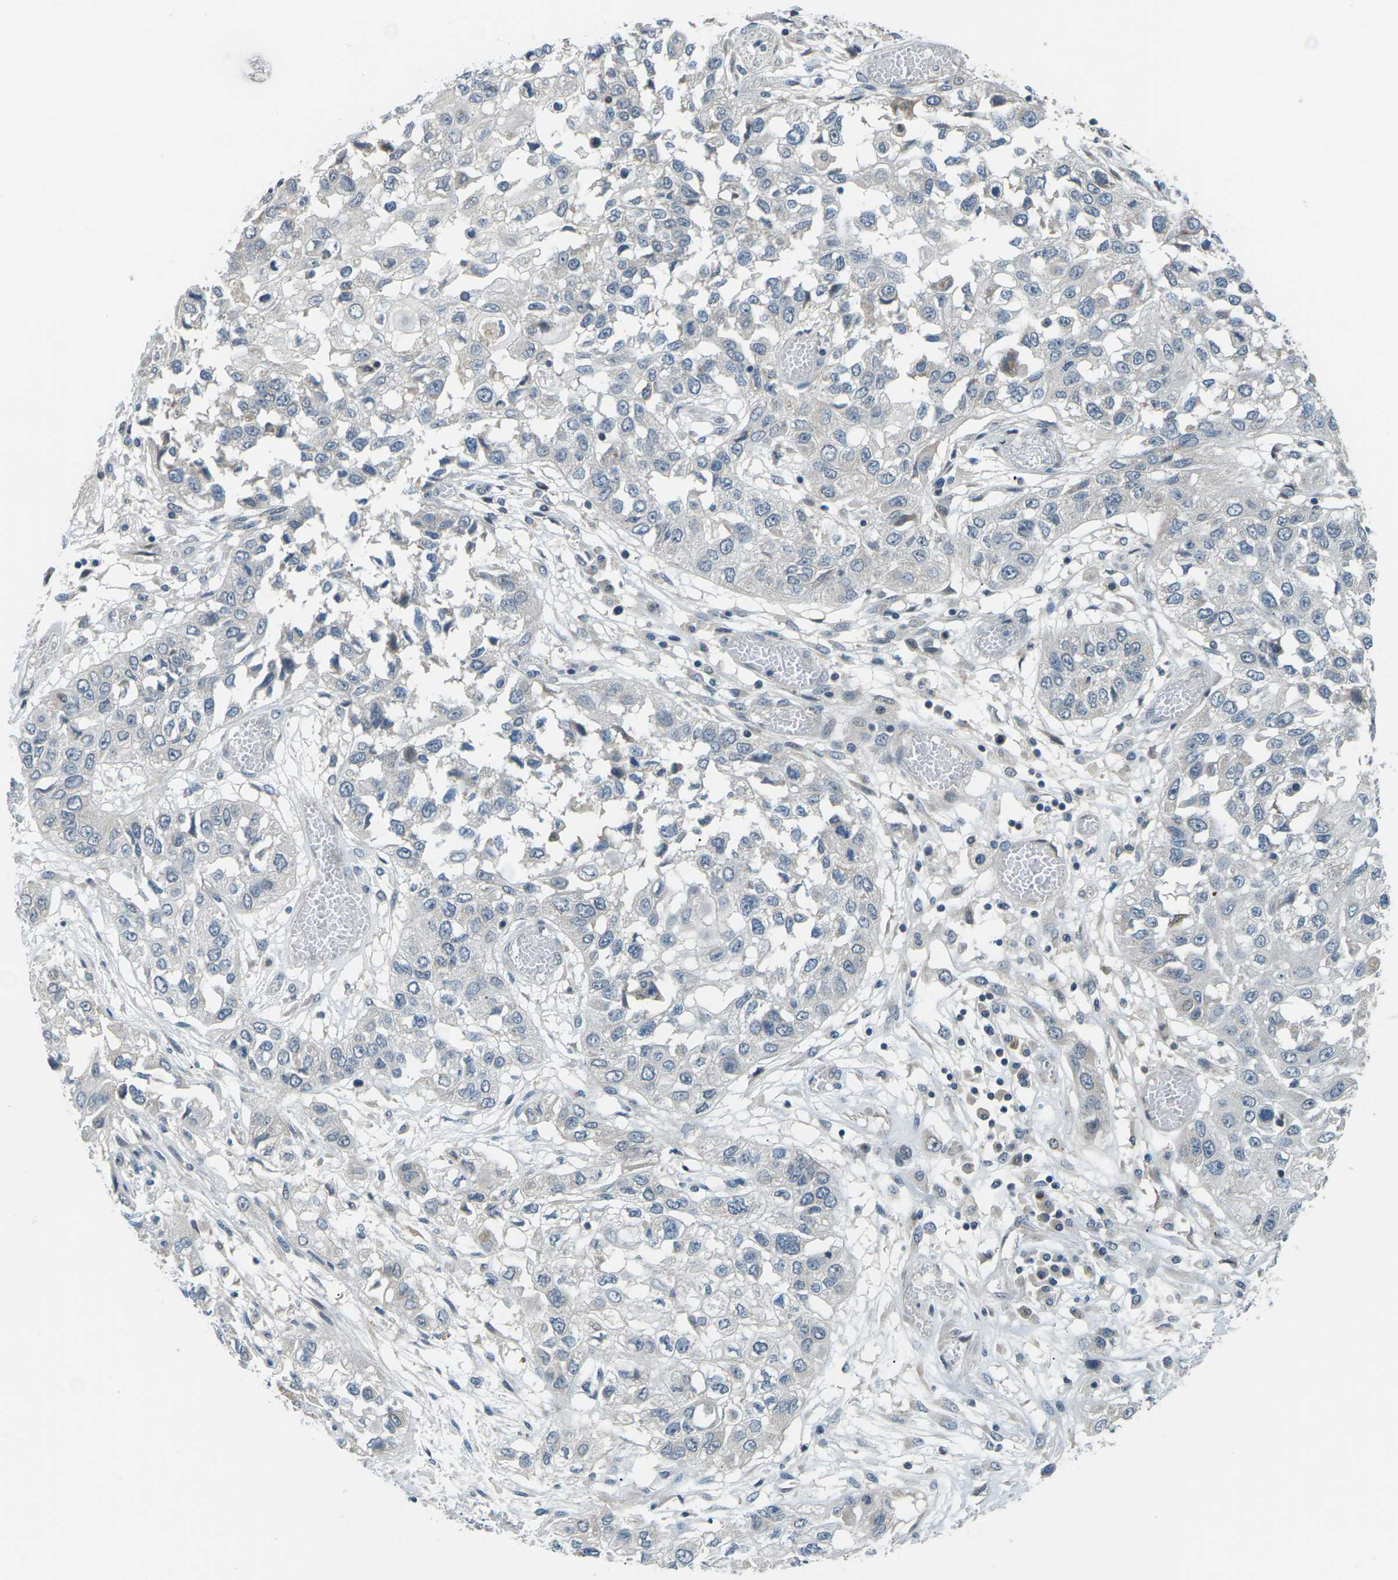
{"staining": {"intensity": "negative", "quantity": "none", "location": "none"}, "tissue": "lung cancer", "cell_type": "Tumor cells", "image_type": "cancer", "snomed": [{"axis": "morphology", "description": "Squamous cell carcinoma, NOS"}, {"axis": "topography", "description": "Lung"}], "caption": "Micrograph shows no protein positivity in tumor cells of lung cancer (squamous cell carcinoma) tissue.", "gene": "SLC13A3", "patient": {"sex": "male", "age": 71}}